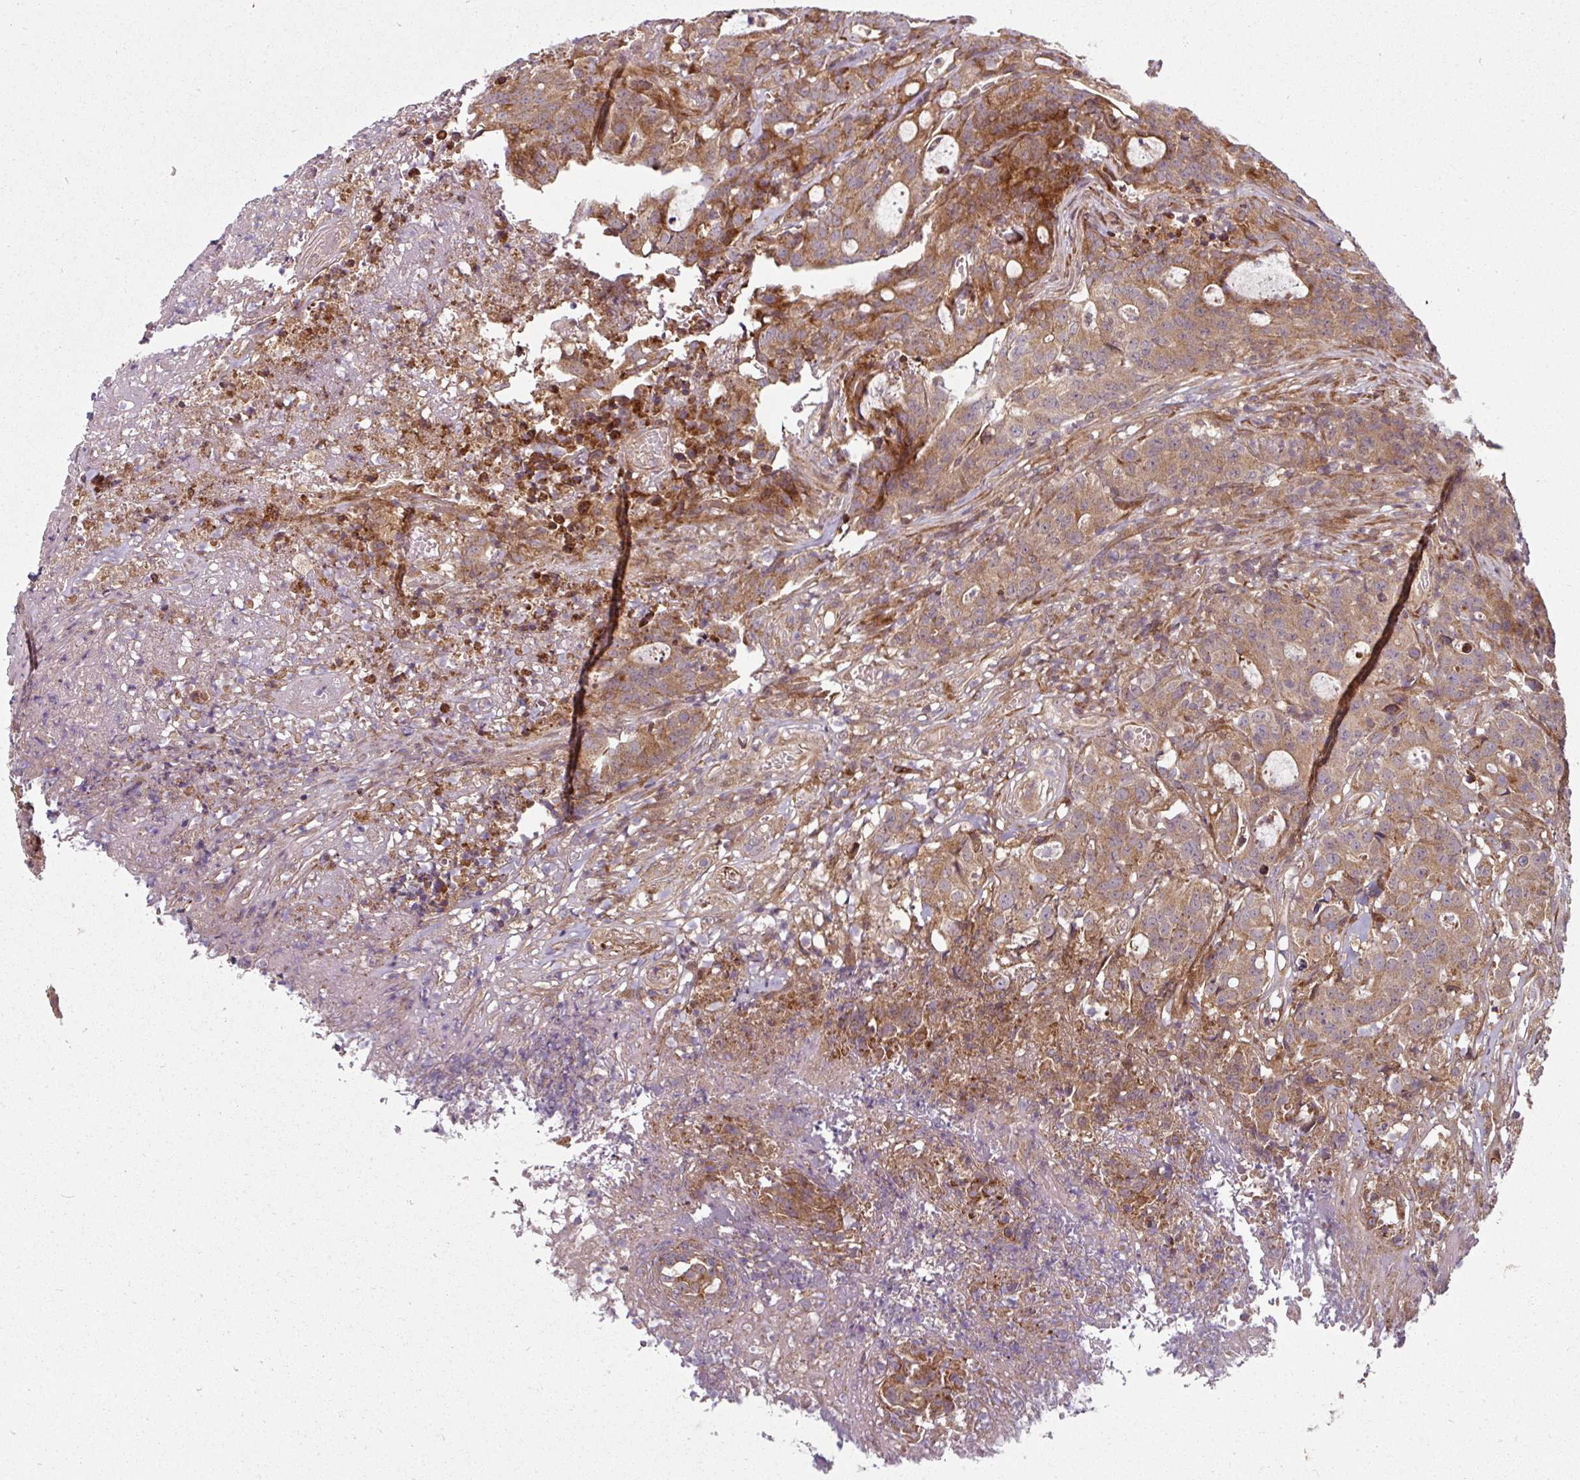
{"staining": {"intensity": "moderate", "quantity": ">75%", "location": "cytoplasmic/membranous"}, "tissue": "colorectal cancer", "cell_type": "Tumor cells", "image_type": "cancer", "snomed": [{"axis": "morphology", "description": "Adenocarcinoma, NOS"}, {"axis": "topography", "description": "Colon"}], "caption": "Immunohistochemical staining of adenocarcinoma (colorectal) reveals medium levels of moderate cytoplasmic/membranous protein expression in approximately >75% of tumor cells.", "gene": "RAB5A", "patient": {"sex": "male", "age": 83}}